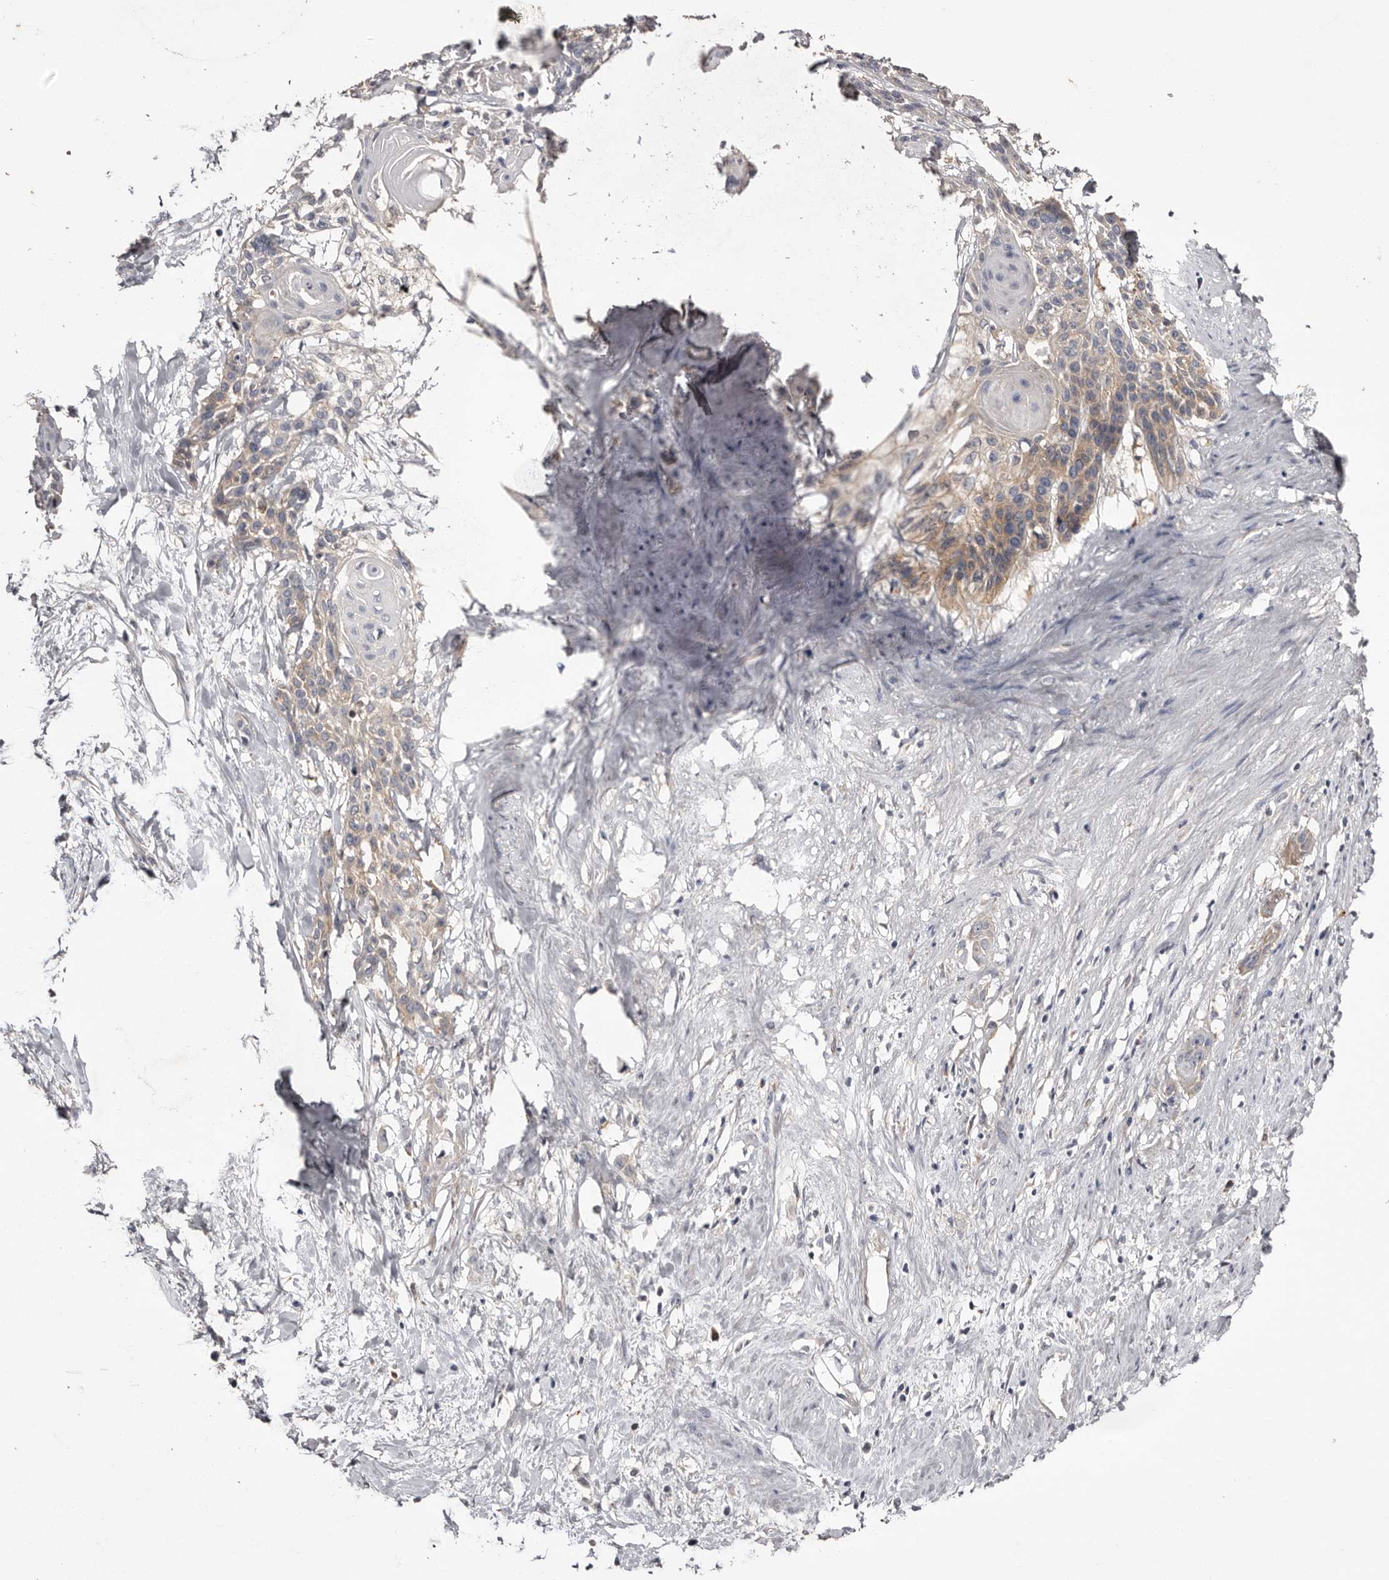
{"staining": {"intensity": "weak", "quantity": "25%-75%", "location": "cytoplasmic/membranous"}, "tissue": "cervical cancer", "cell_type": "Tumor cells", "image_type": "cancer", "snomed": [{"axis": "morphology", "description": "Squamous cell carcinoma, NOS"}, {"axis": "topography", "description": "Cervix"}], "caption": "Protein expression analysis of squamous cell carcinoma (cervical) exhibits weak cytoplasmic/membranous staining in about 25%-75% of tumor cells.", "gene": "LTV1", "patient": {"sex": "female", "age": 57}}